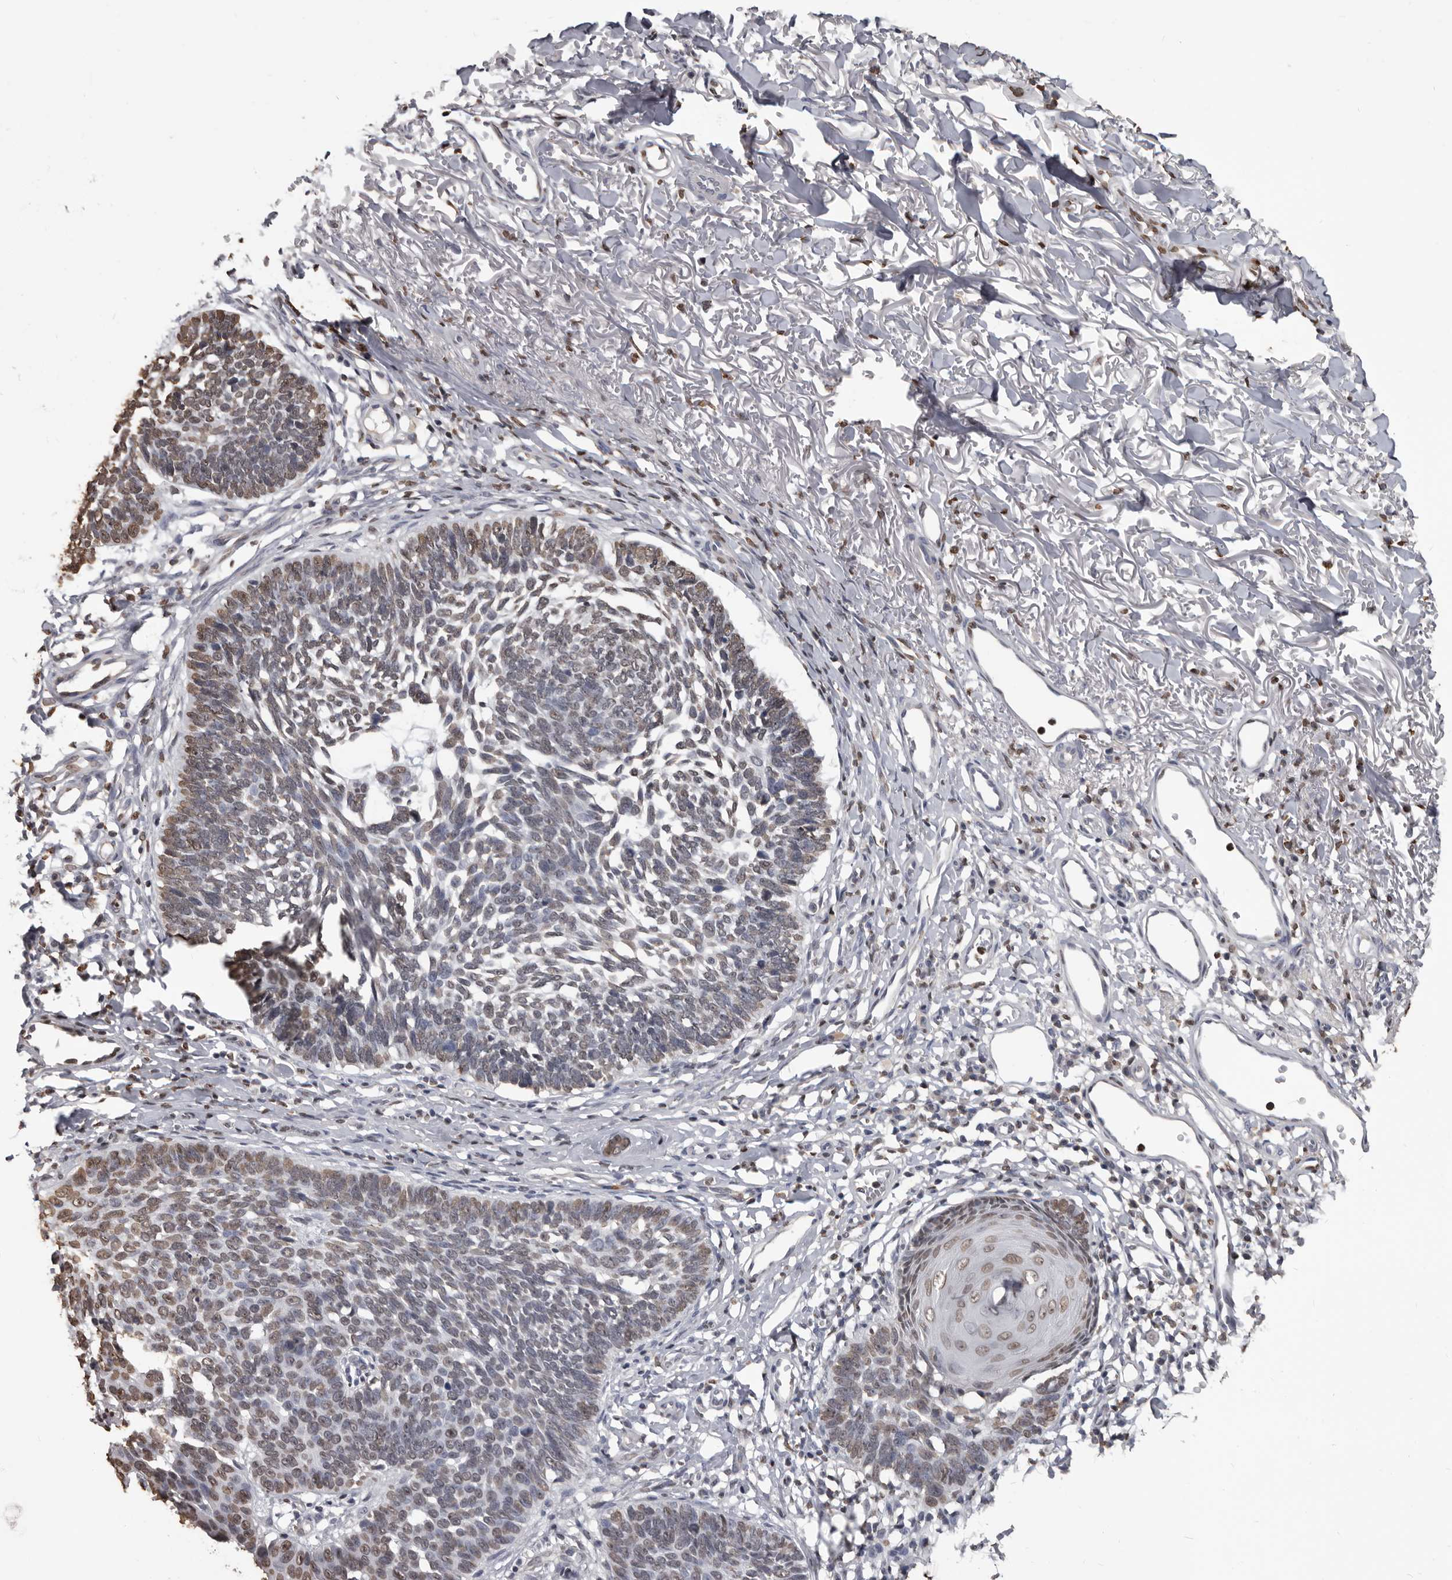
{"staining": {"intensity": "moderate", "quantity": "25%-75%", "location": "nuclear"}, "tissue": "skin cancer", "cell_type": "Tumor cells", "image_type": "cancer", "snomed": [{"axis": "morphology", "description": "Normal tissue, NOS"}, {"axis": "morphology", "description": "Basal cell carcinoma"}, {"axis": "topography", "description": "Skin"}], "caption": "An immunohistochemistry histopathology image of tumor tissue is shown. Protein staining in brown shows moderate nuclear positivity in skin basal cell carcinoma within tumor cells.", "gene": "AHR", "patient": {"sex": "male", "age": 77}}